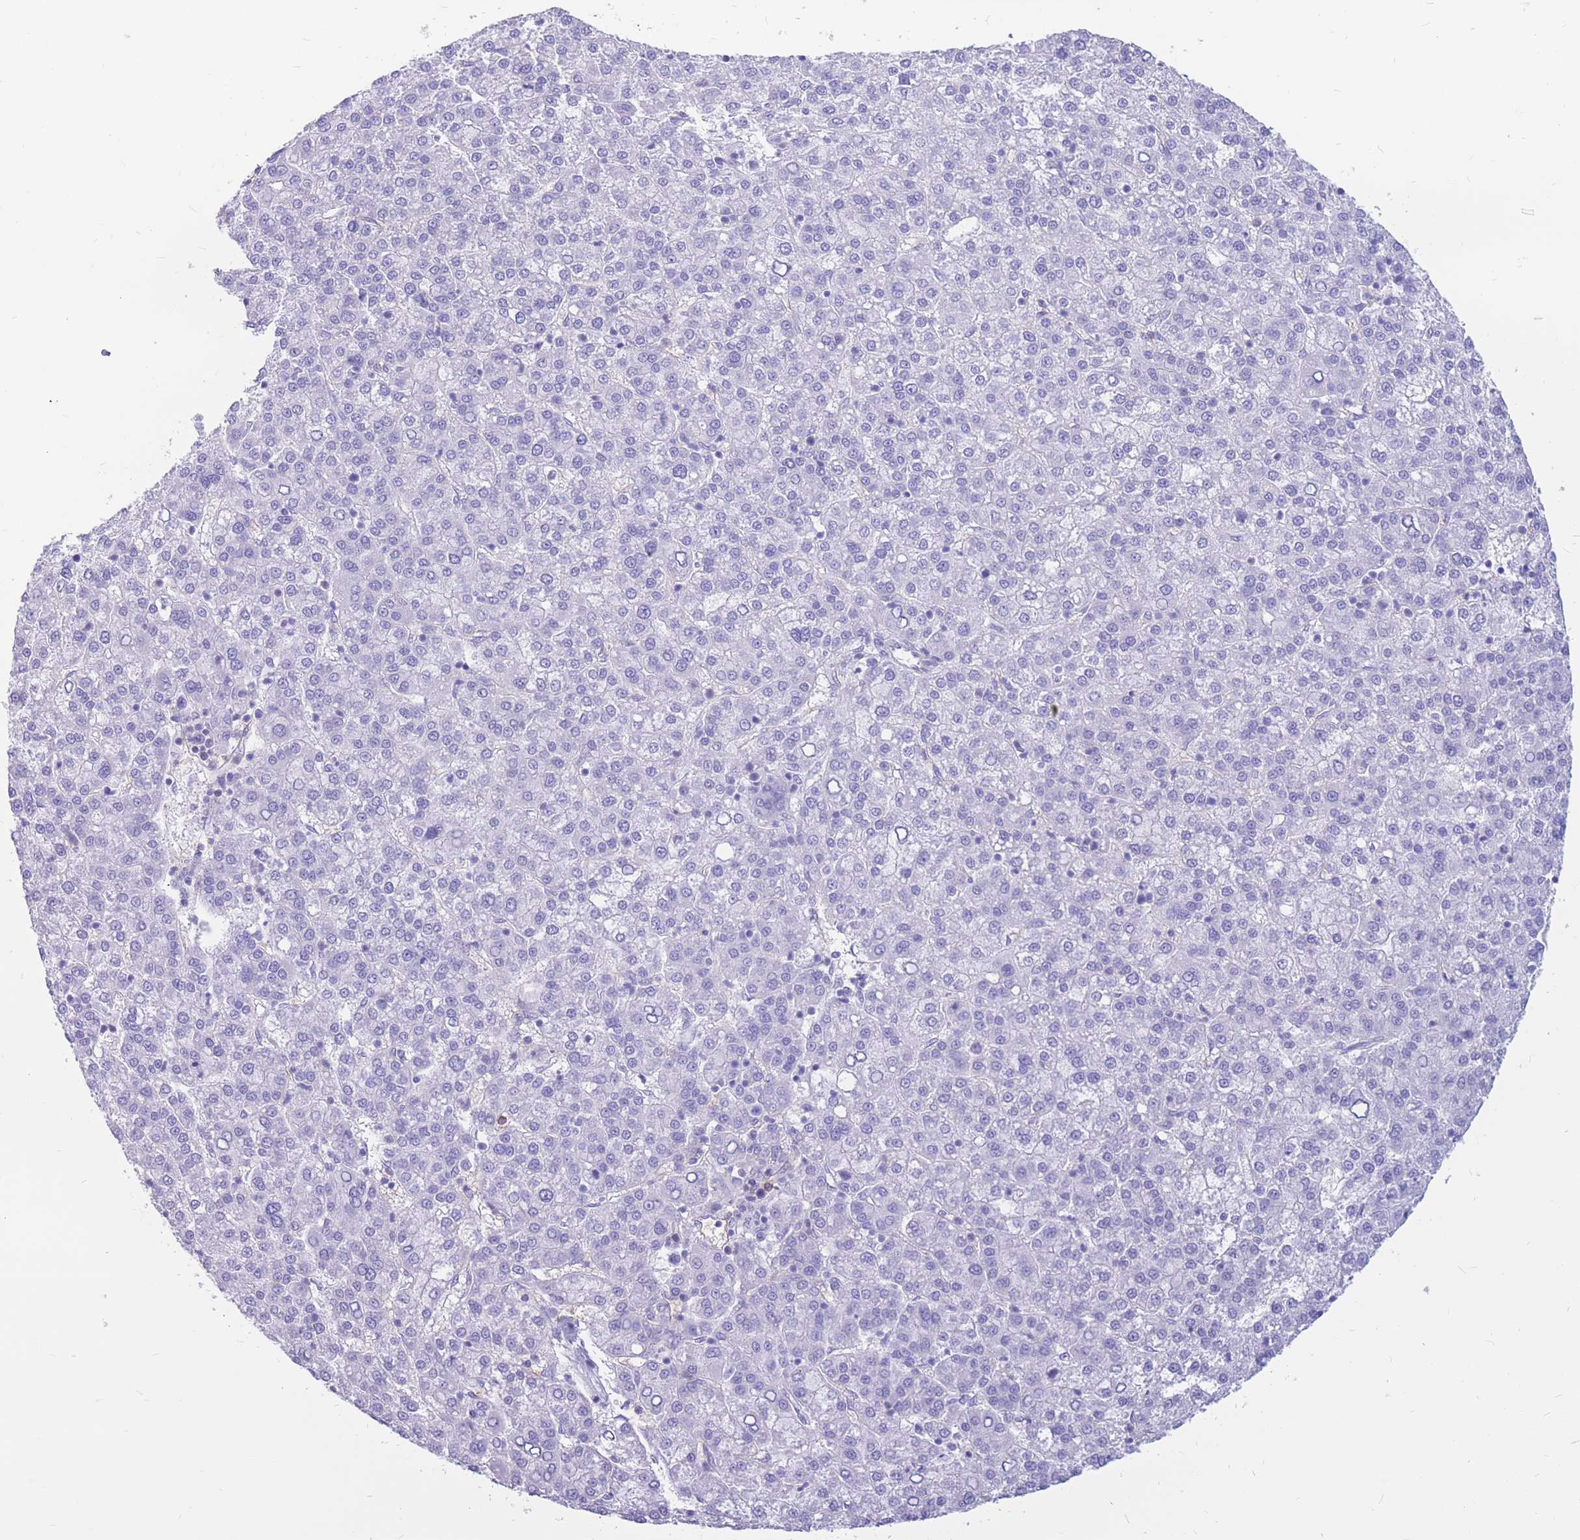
{"staining": {"intensity": "negative", "quantity": "none", "location": "none"}, "tissue": "liver cancer", "cell_type": "Tumor cells", "image_type": "cancer", "snomed": [{"axis": "morphology", "description": "Carcinoma, Hepatocellular, NOS"}, {"axis": "topography", "description": "Liver"}], "caption": "Immunohistochemical staining of hepatocellular carcinoma (liver) displays no significant staining in tumor cells.", "gene": "ADD2", "patient": {"sex": "female", "age": 58}}